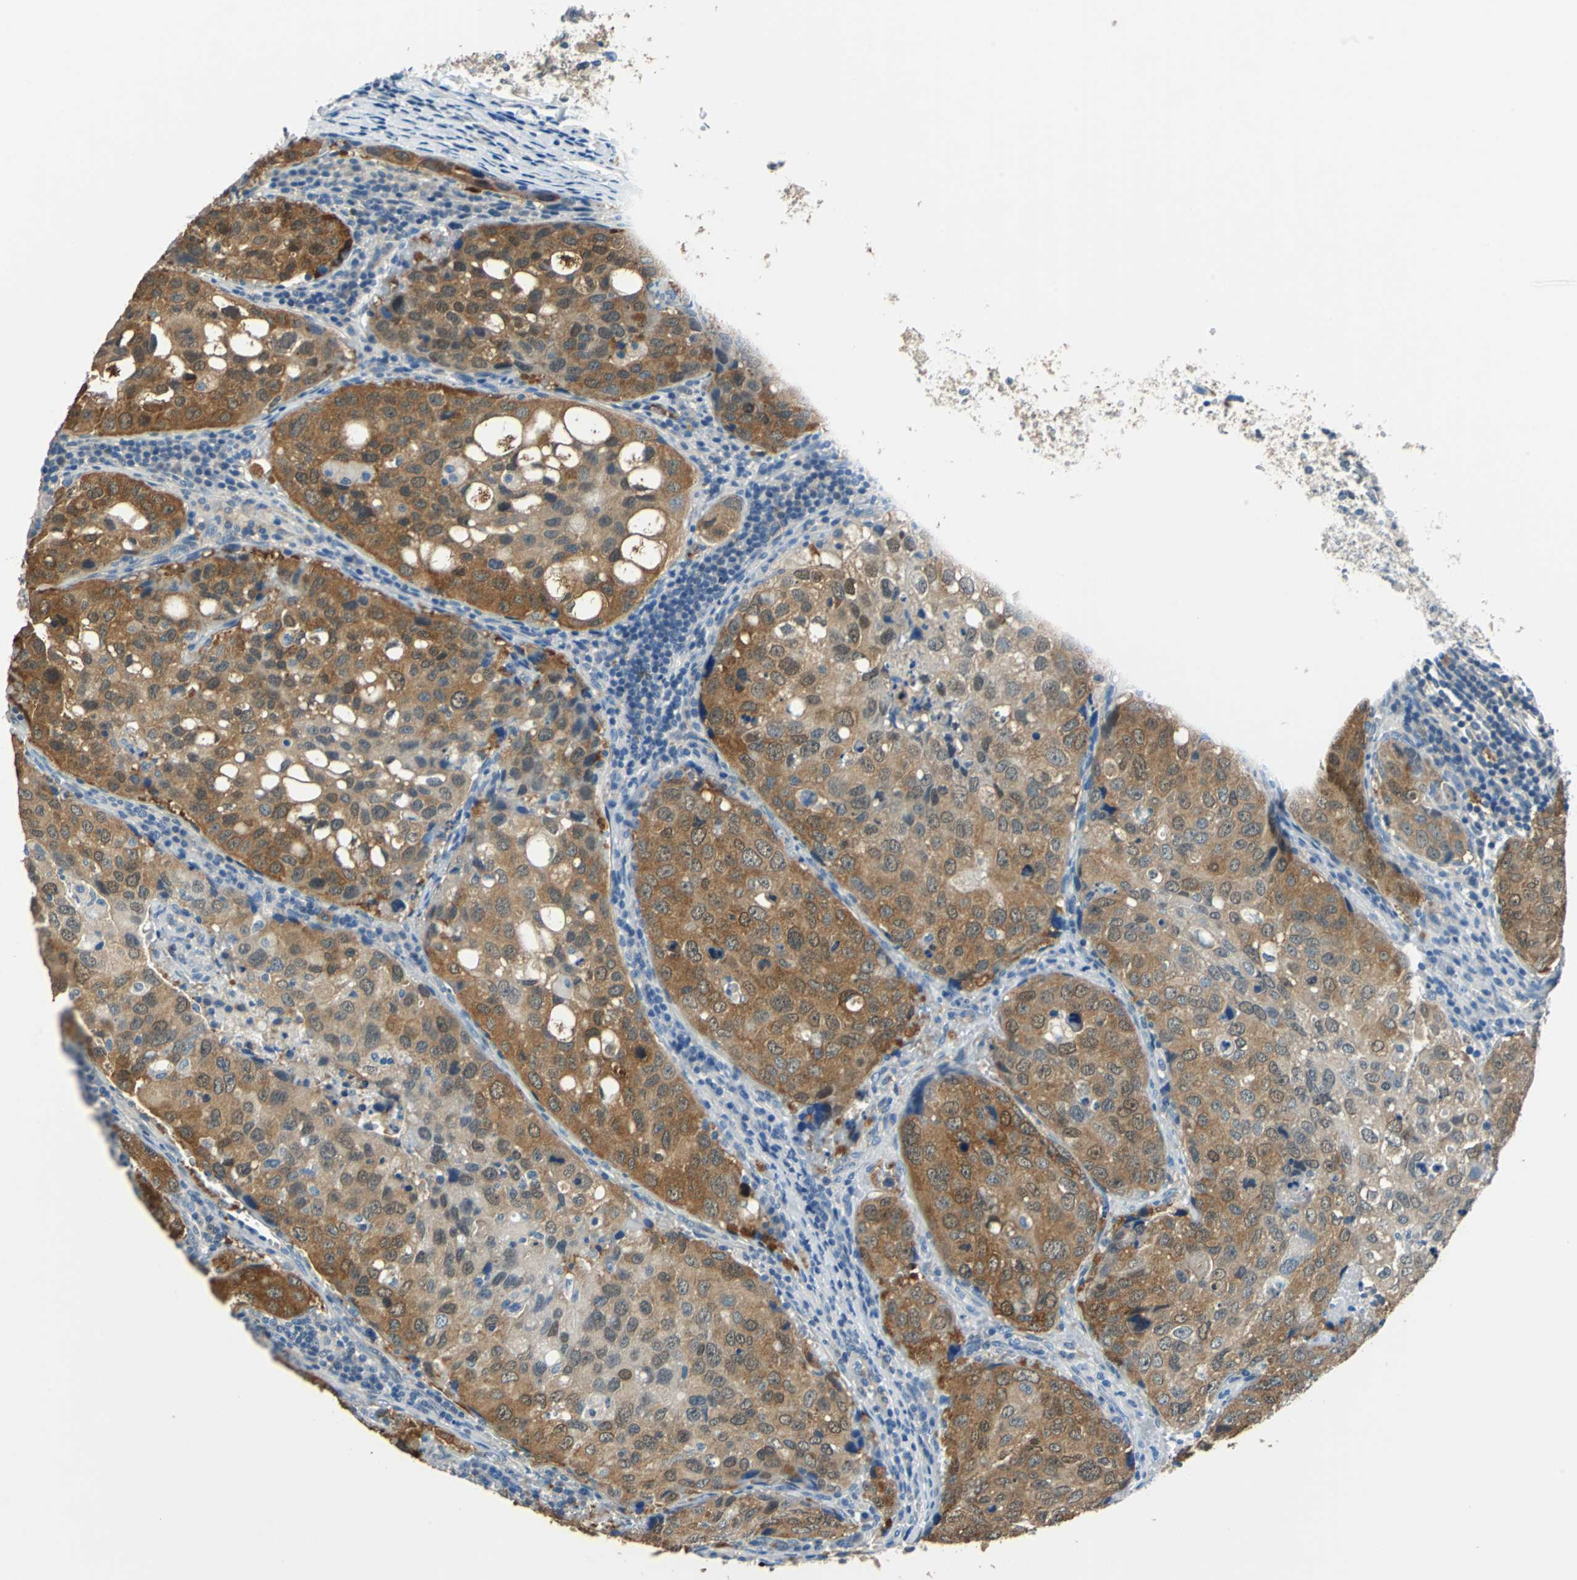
{"staining": {"intensity": "moderate", "quantity": ">75%", "location": "cytoplasmic/membranous,nuclear"}, "tissue": "urothelial cancer", "cell_type": "Tumor cells", "image_type": "cancer", "snomed": [{"axis": "morphology", "description": "Urothelial carcinoma, High grade"}, {"axis": "topography", "description": "Lymph node"}, {"axis": "topography", "description": "Urinary bladder"}], "caption": "Urothelial cancer was stained to show a protein in brown. There is medium levels of moderate cytoplasmic/membranous and nuclear staining in approximately >75% of tumor cells. (brown staining indicates protein expression, while blue staining denotes nuclei).", "gene": "FKBP4", "patient": {"sex": "male", "age": 51}}